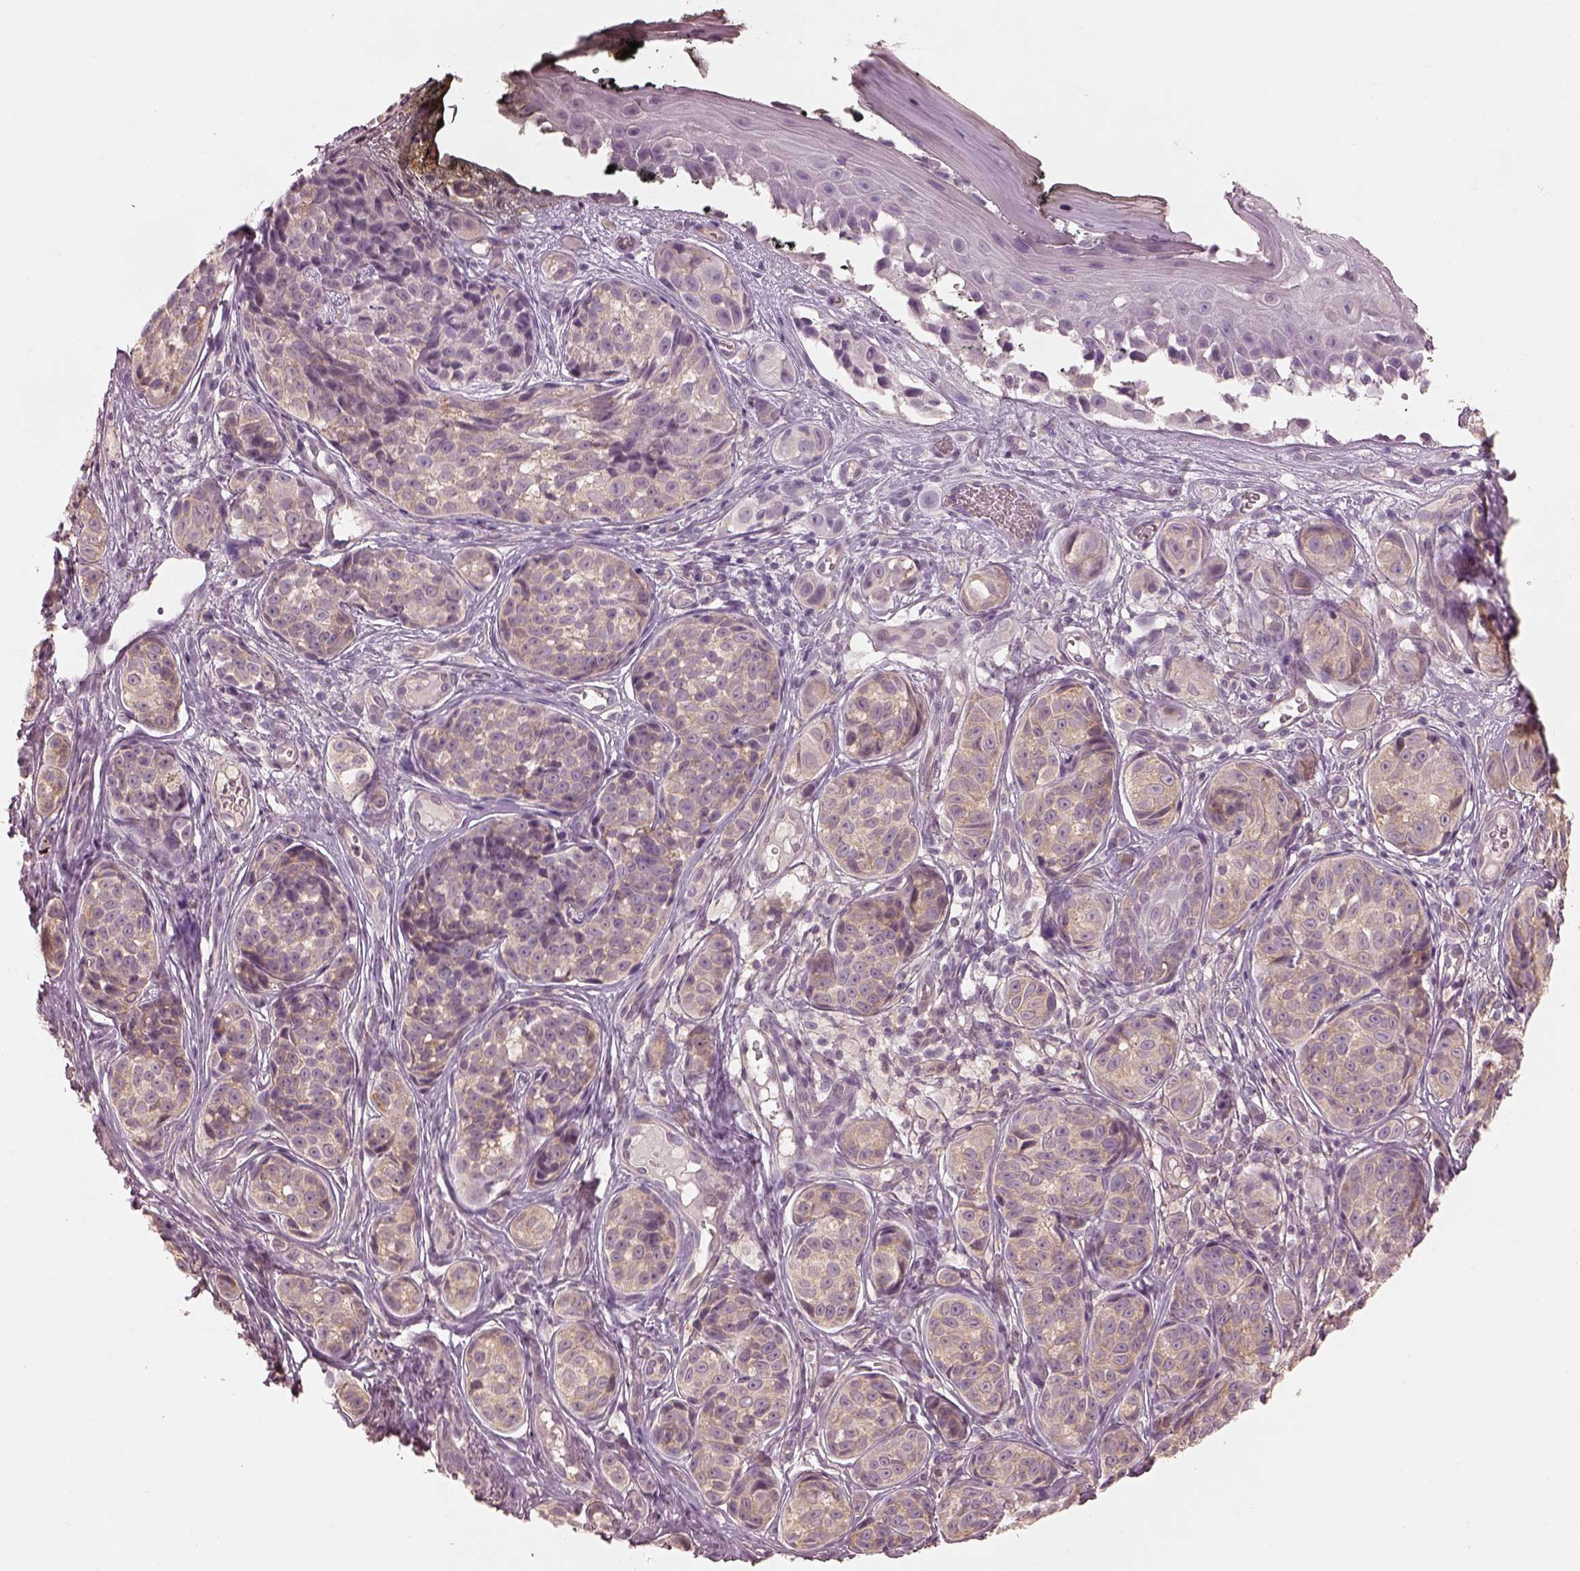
{"staining": {"intensity": "weak", "quantity": ">75%", "location": "cytoplasmic/membranous"}, "tissue": "melanoma", "cell_type": "Tumor cells", "image_type": "cancer", "snomed": [{"axis": "morphology", "description": "Malignant melanoma, NOS"}, {"axis": "topography", "description": "Skin"}], "caption": "Tumor cells show low levels of weak cytoplasmic/membranous expression in approximately >75% of cells in human melanoma. (IHC, brightfield microscopy, high magnification).", "gene": "PRKACG", "patient": {"sex": "male", "age": 48}}